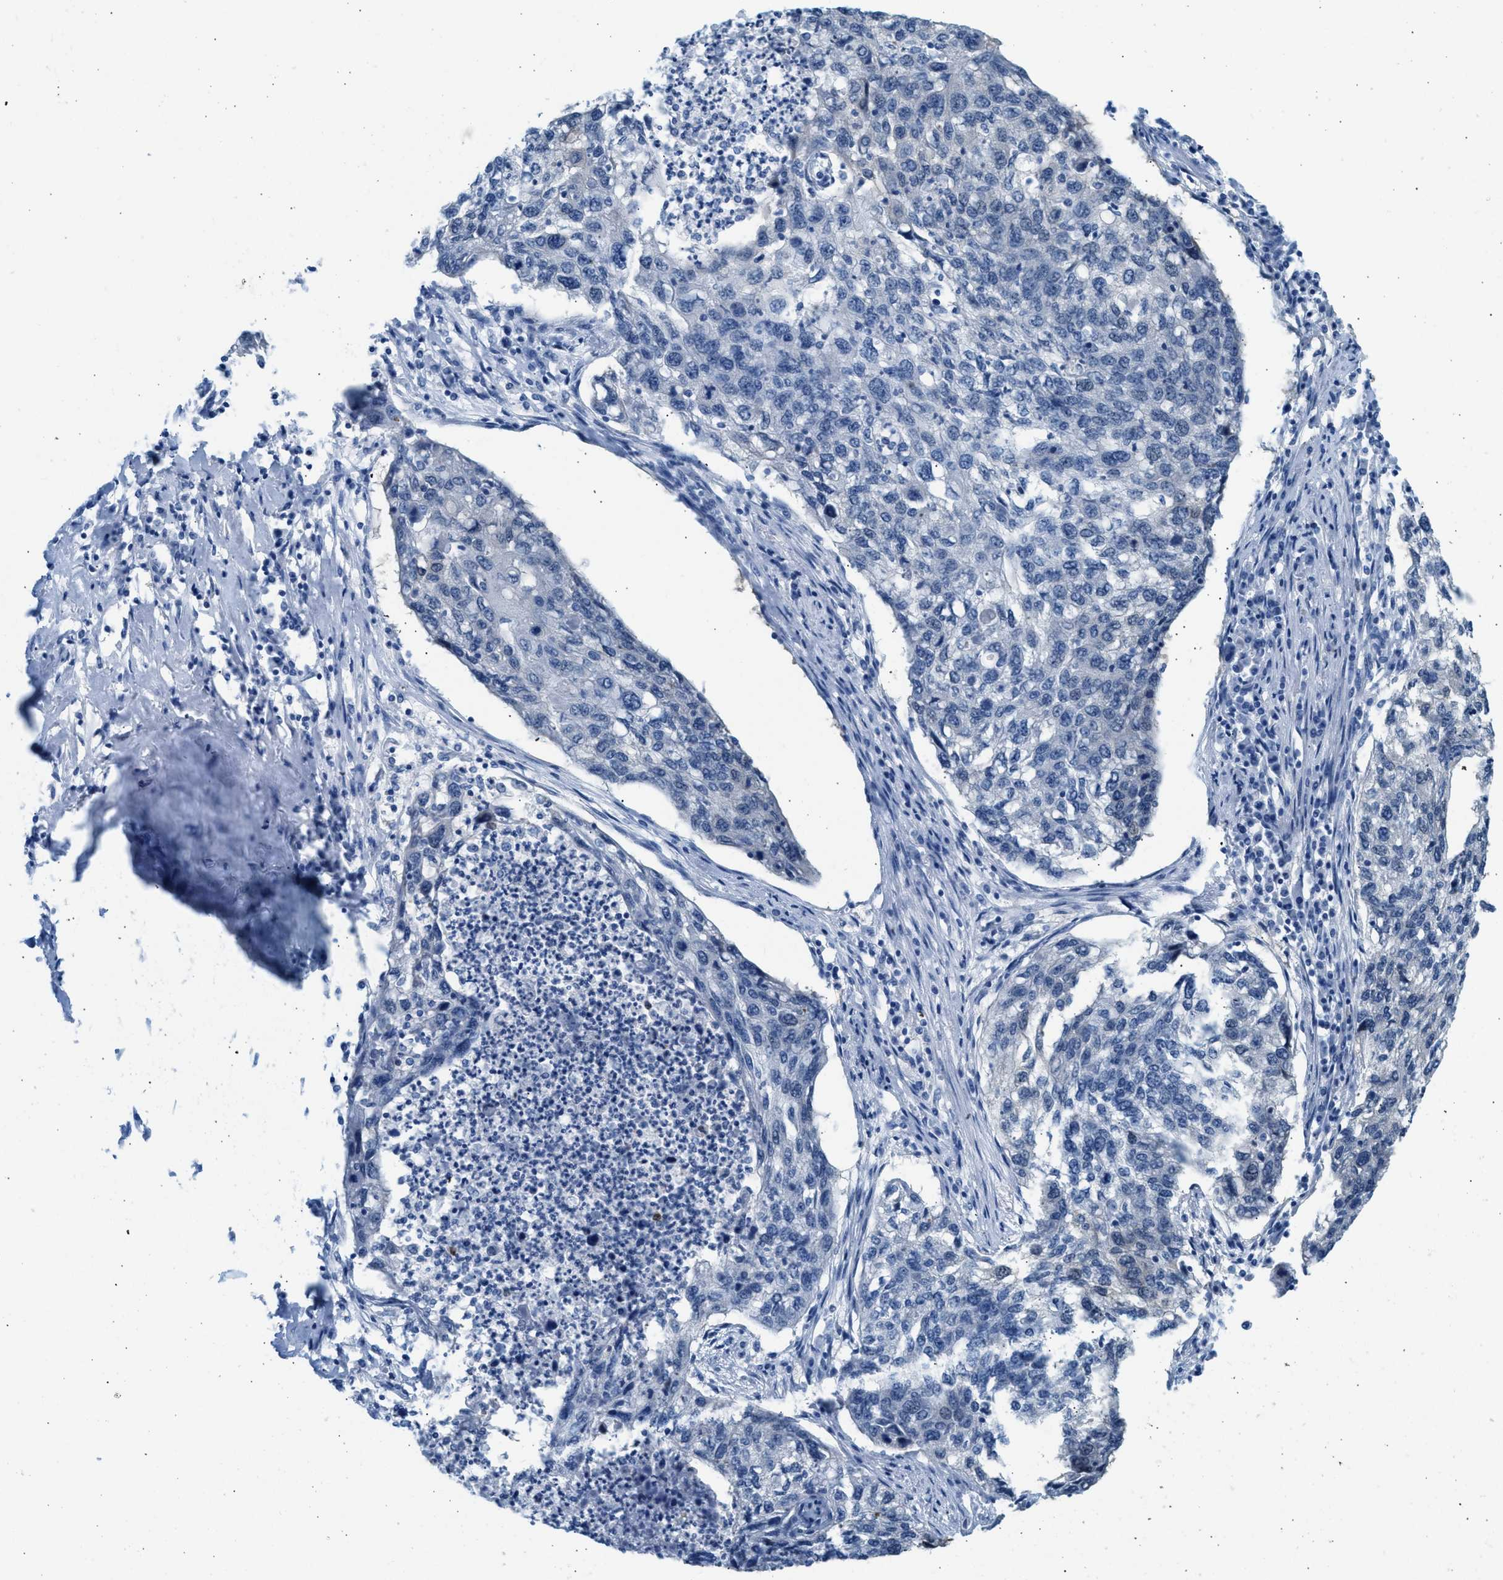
{"staining": {"intensity": "negative", "quantity": "none", "location": "none"}, "tissue": "lung cancer", "cell_type": "Tumor cells", "image_type": "cancer", "snomed": [{"axis": "morphology", "description": "Squamous cell carcinoma, NOS"}, {"axis": "topography", "description": "Lung"}], "caption": "High power microscopy photomicrograph of an immunohistochemistry image of lung squamous cell carcinoma, revealing no significant positivity in tumor cells.", "gene": "SPAM1", "patient": {"sex": "female", "age": 63}}